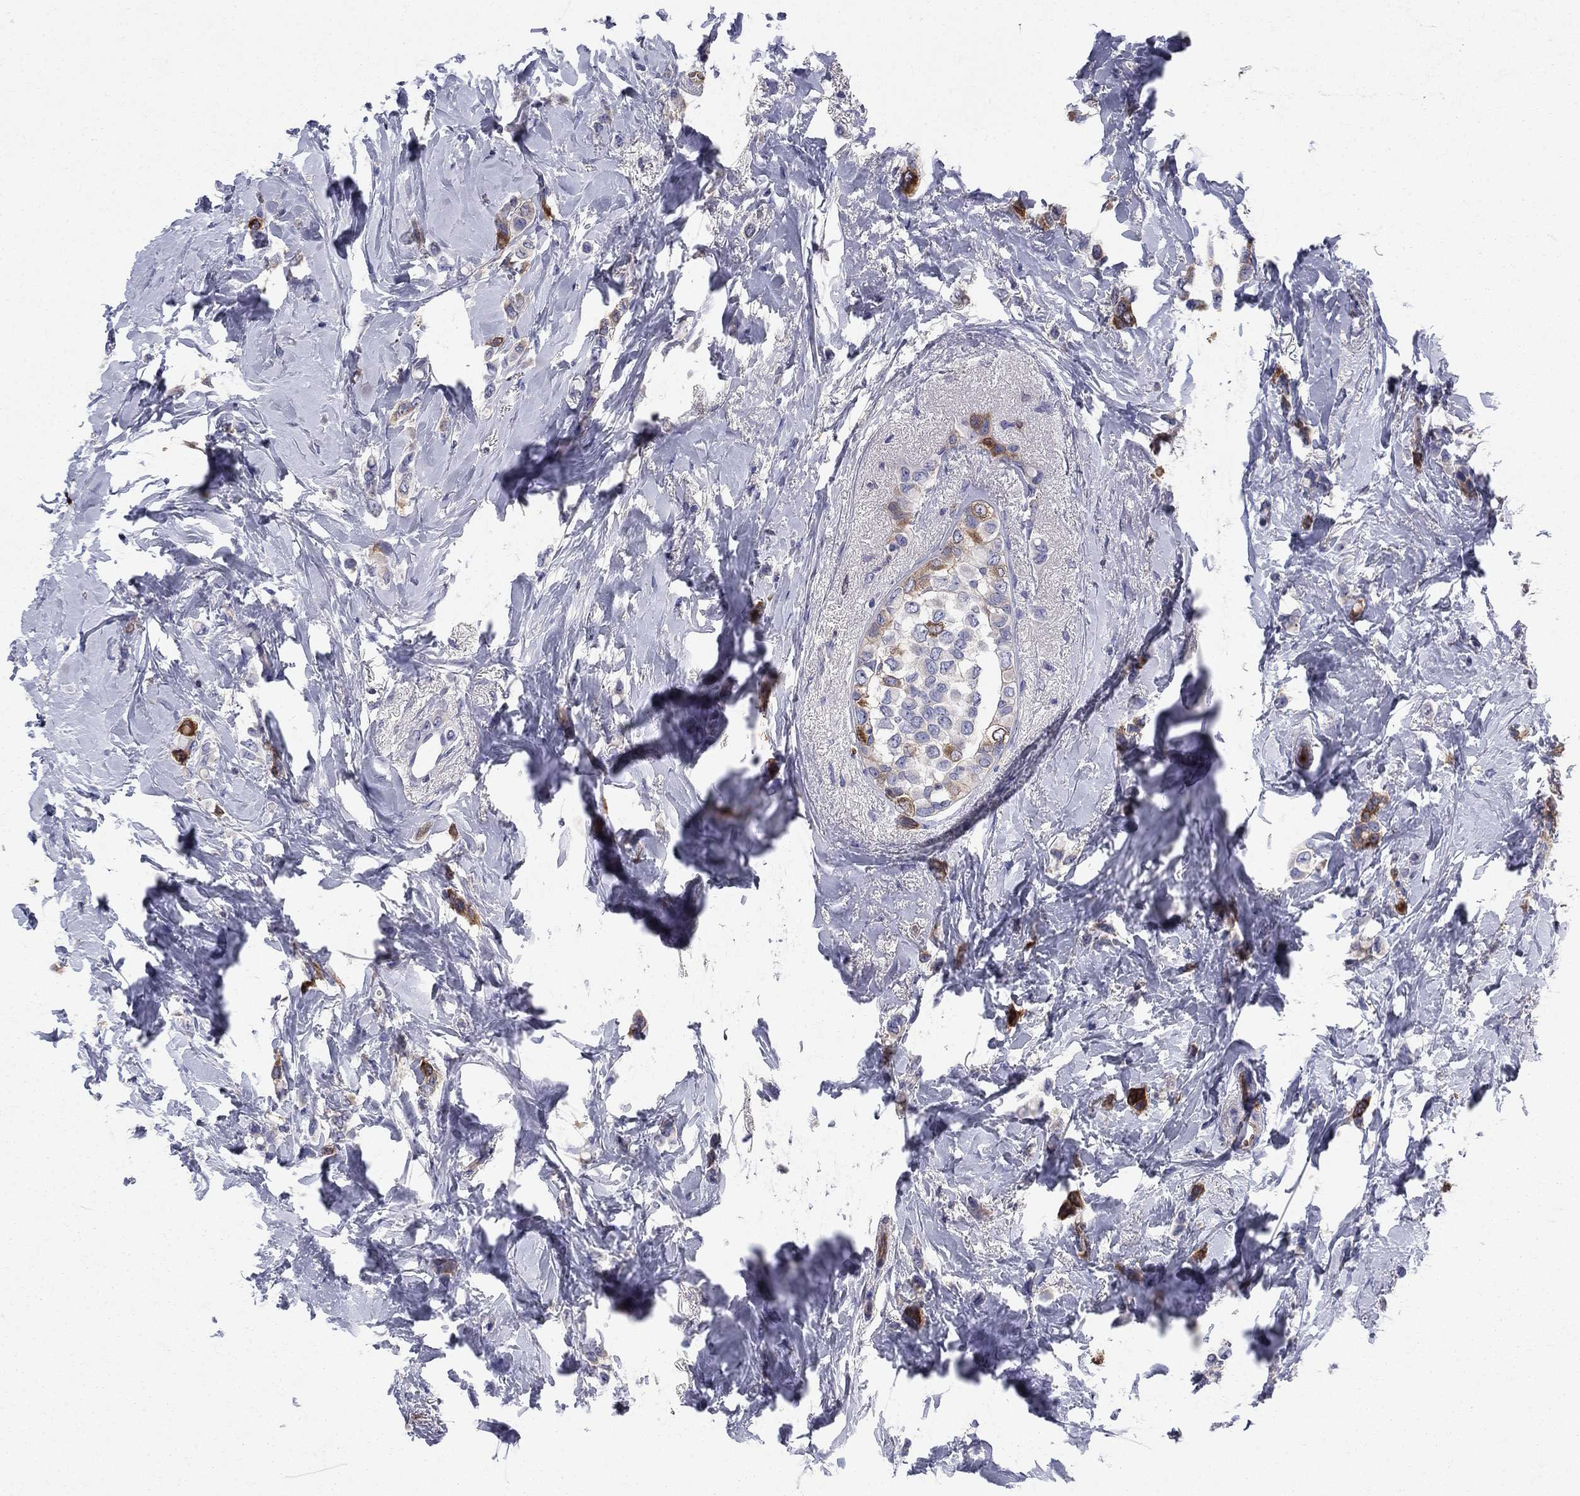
{"staining": {"intensity": "strong", "quantity": "<25%", "location": "cytoplasmic/membranous"}, "tissue": "breast cancer", "cell_type": "Tumor cells", "image_type": "cancer", "snomed": [{"axis": "morphology", "description": "Lobular carcinoma"}, {"axis": "topography", "description": "Breast"}], "caption": "IHC image of neoplastic tissue: human breast lobular carcinoma stained using immunohistochemistry (IHC) displays medium levels of strong protein expression localized specifically in the cytoplasmic/membranous of tumor cells, appearing as a cytoplasmic/membranous brown color.", "gene": "STMN1", "patient": {"sex": "female", "age": 66}}